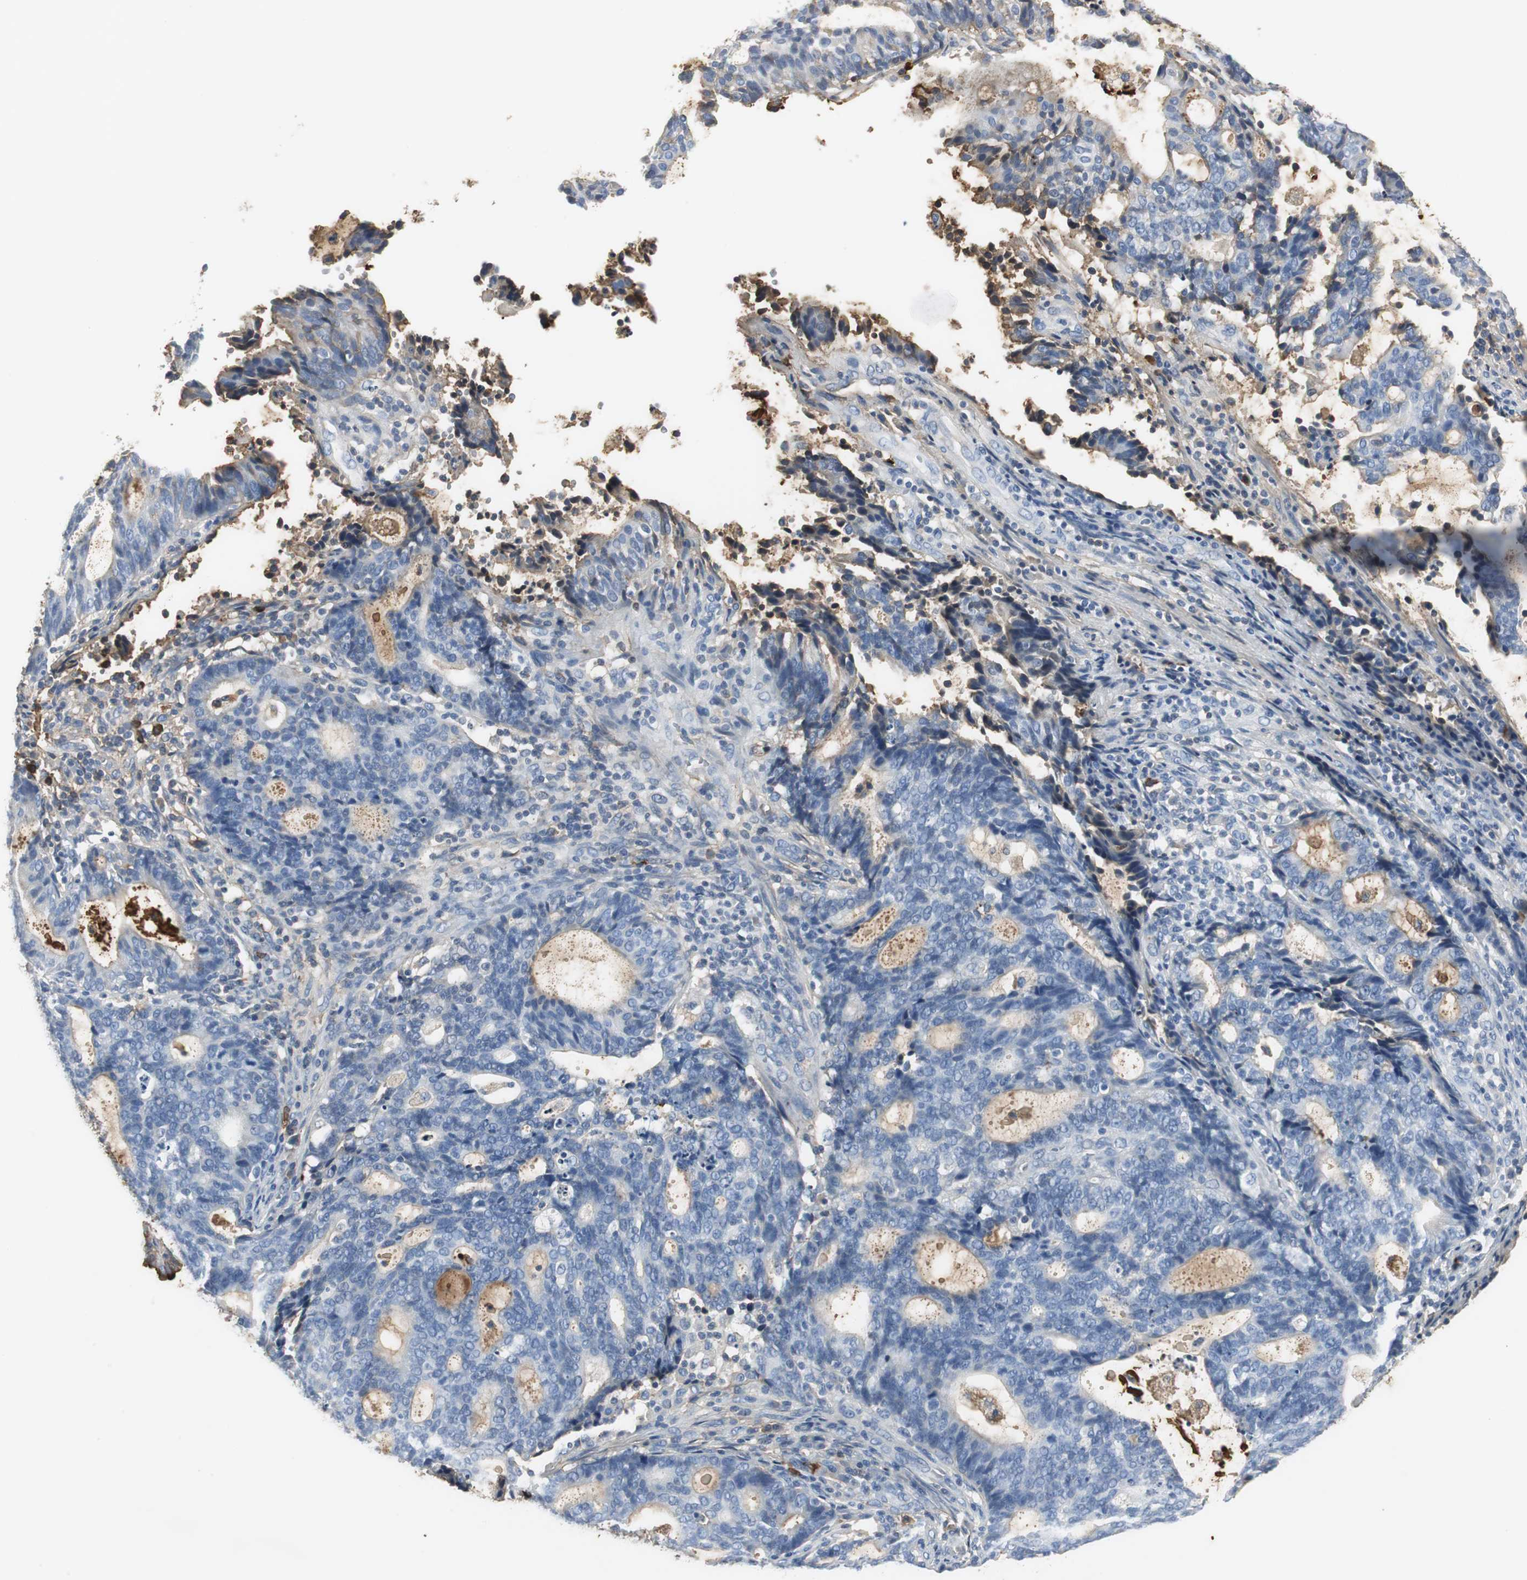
{"staining": {"intensity": "negative", "quantity": "none", "location": "none"}, "tissue": "endometrial cancer", "cell_type": "Tumor cells", "image_type": "cancer", "snomed": [{"axis": "morphology", "description": "Adenocarcinoma, NOS"}, {"axis": "topography", "description": "Uterus"}], "caption": "IHC micrograph of endometrial cancer stained for a protein (brown), which shows no expression in tumor cells. The staining is performed using DAB (3,3'-diaminobenzidine) brown chromogen with nuclei counter-stained in using hematoxylin.", "gene": "IGHA1", "patient": {"sex": "female", "age": 83}}